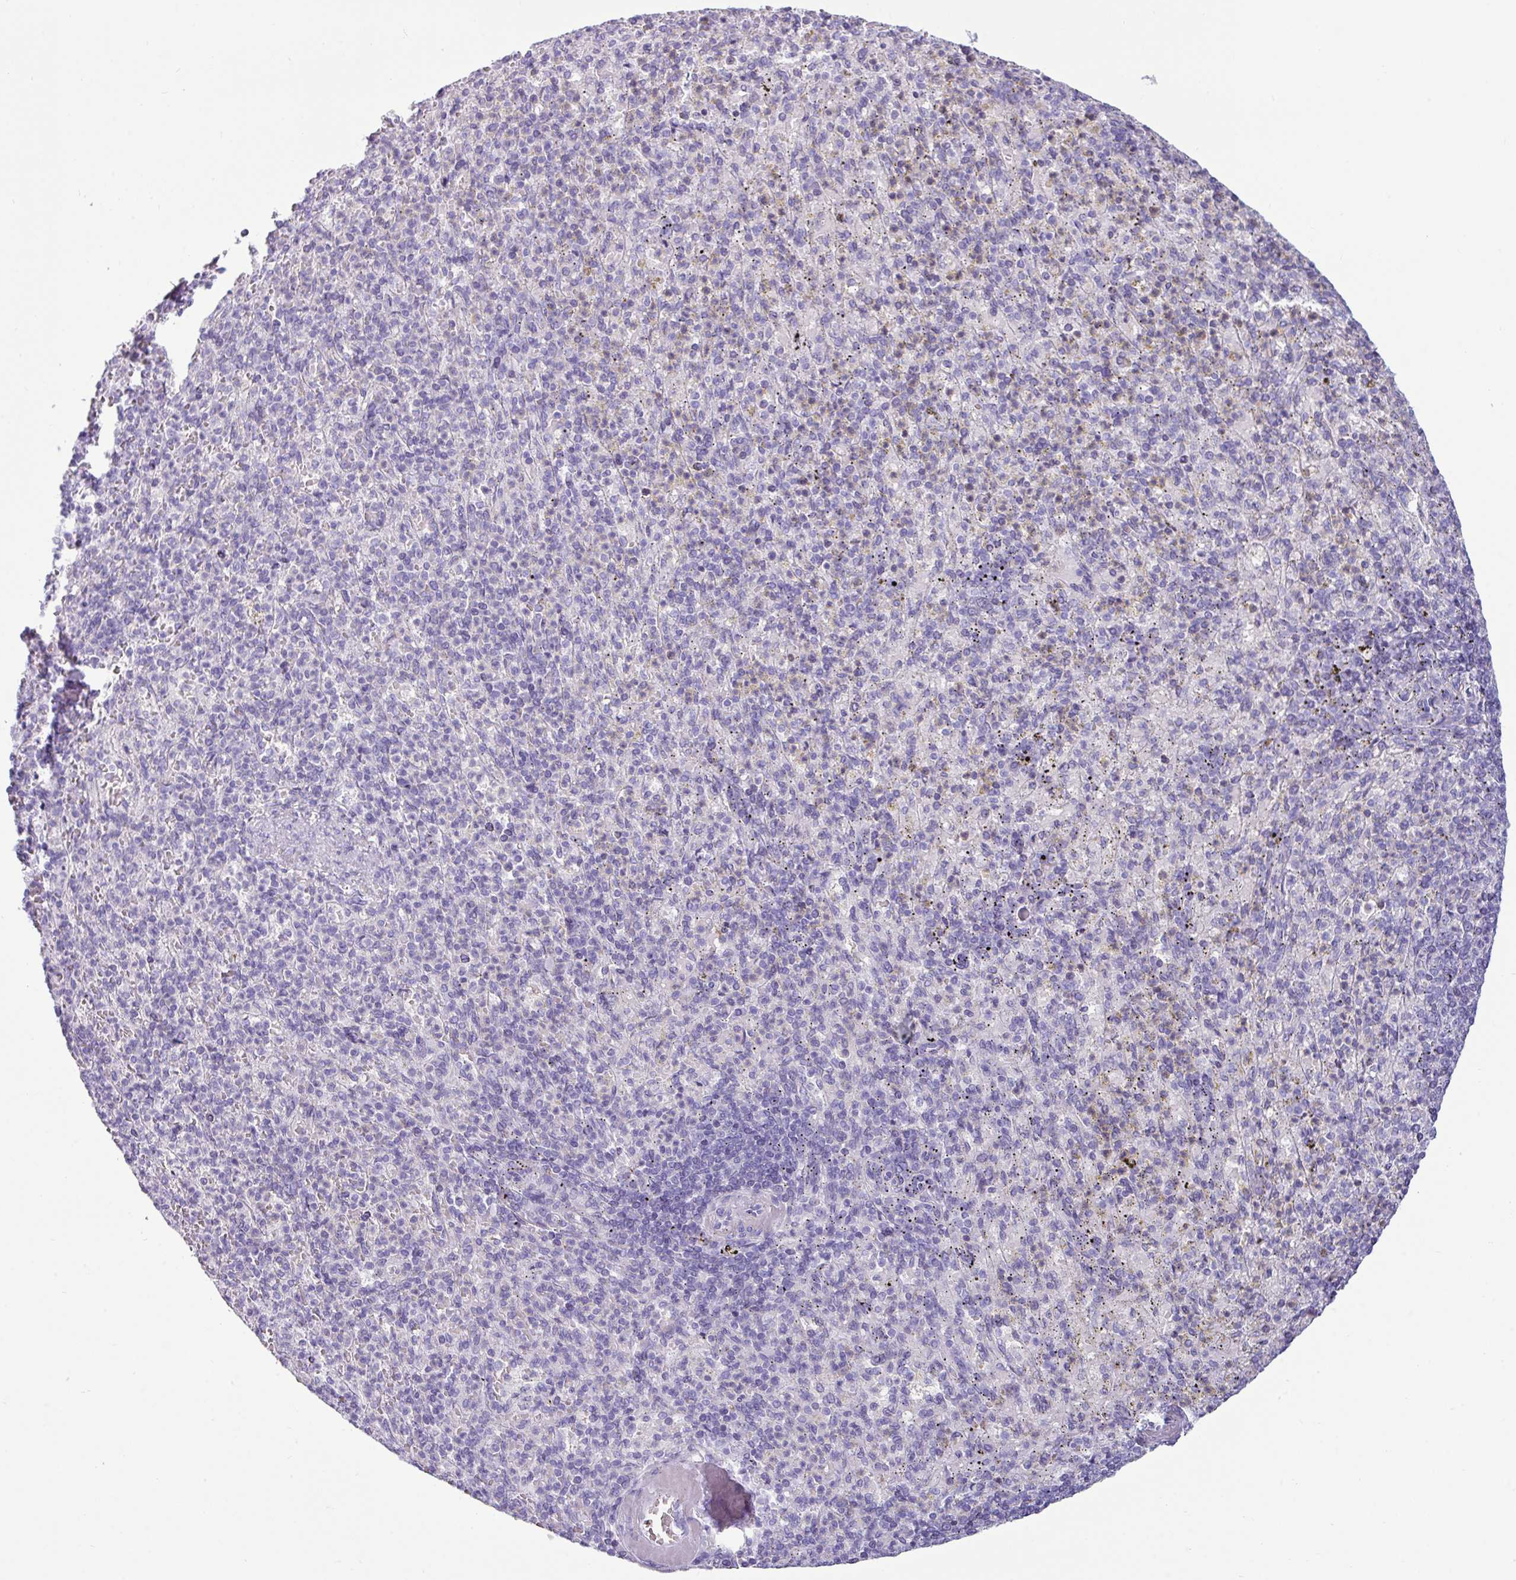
{"staining": {"intensity": "negative", "quantity": "none", "location": "none"}, "tissue": "spleen", "cell_type": "Cells in red pulp", "image_type": "normal", "snomed": [{"axis": "morphology", "description": "Normal tissue, NOS"}, {"axis": "topography", "description": "Spleen"}], "caption": "An immunohistochemistry histopathology image of normal spleen is shown. There is no staining in cells in red pulp of spleen.", "gene": "VCX2", "patient": {"sex": "female", "age": 74}}